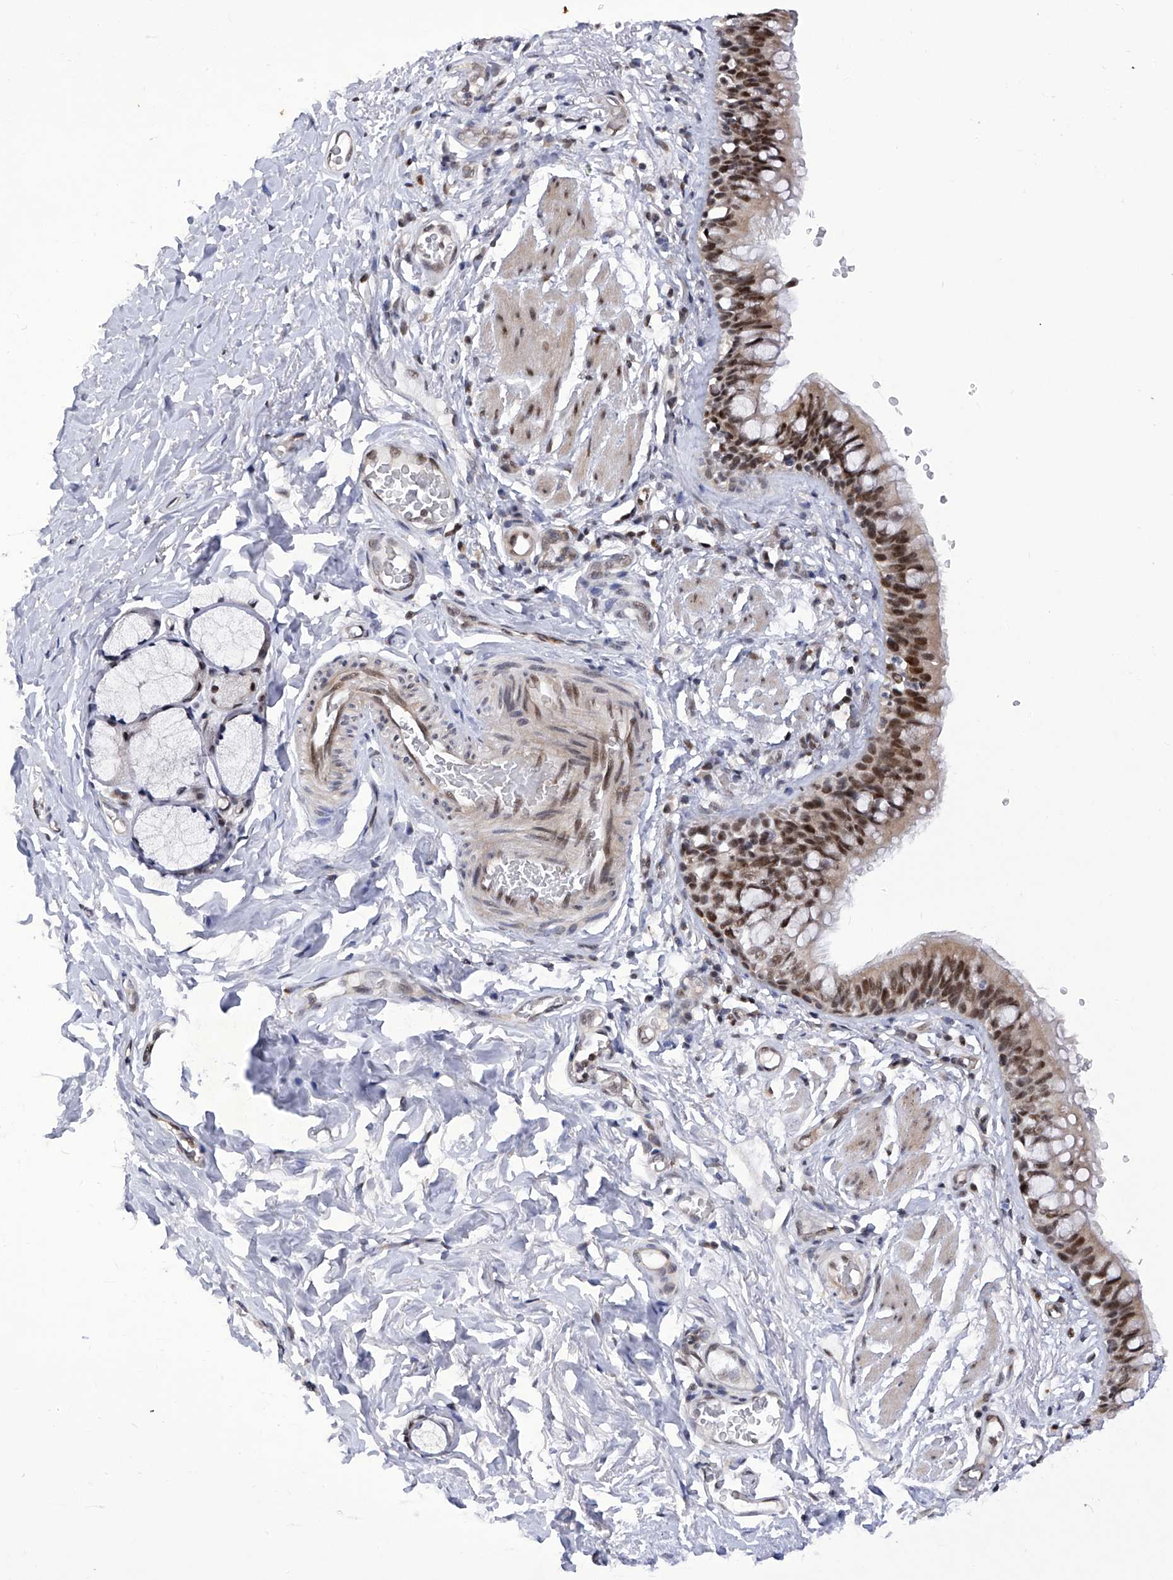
{"staining": {"intensity": "strong", "quantity": ">75%", "location": "nuclear"}, "tissue": "bronchus", "cell_type": "Respiratory epithelial cells", "image_type": "normal", "snomed": [{"axis": "morphology", "description": "Normal tissue, NOS"}, {"axis": "topography", "description": "Cartilage tissue"}, {"axis": "topography", "description": "Bronchus"}], "caption": "Approximately >75% of respiratory epithelial cells in normal human bronchus demonstrate strong nuclear protein positivity as visualized by brown immunohistochemical staining.", "gene": "RAD54L", "patient": {"sex": "female", "age": 36}}